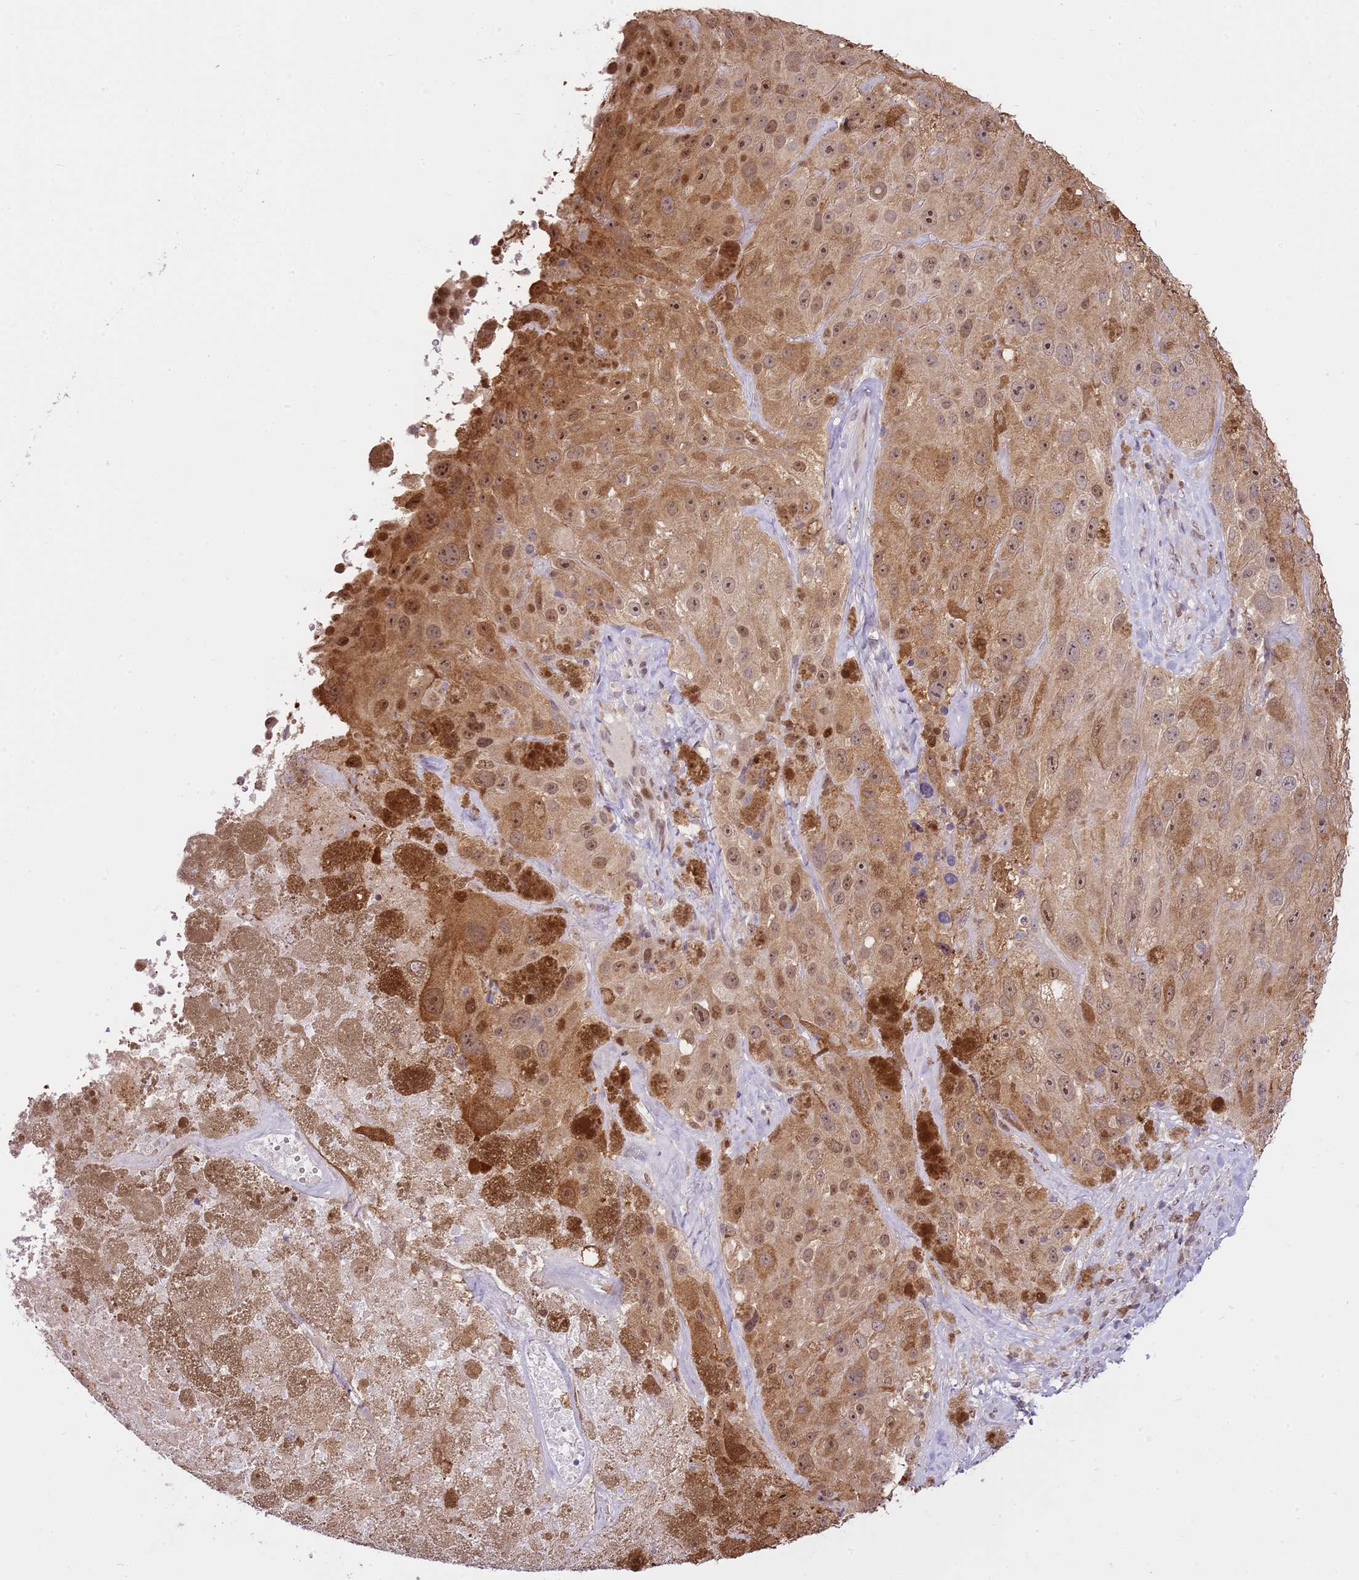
{"staining": {"intensity": "moderate", "quantity": ">75%", "location": "cytoplasmic/membranous,nuclear"}, "tissue": "melanoma", "cell_type": "Tumor cells", "image_type": "cancer", "snomed": [{"axis": "morphology", "description": "Malignant melanoma, Metastatic site"}, {"axis": "topography", "description": "Lymph node"}], "caption": "The image exhibits immunohistochemical staining of malignant melanoma (metastatic site). There is moderate cytoplasmic/membranous and nuclear expression is identified in about >75% of tumor cells. (DAB (3,3'-diaminobenzidine) IHC, brown staining for protein, blue staining for nuclei).", "gene": "RFK", "patient": {"sex": "male", "age": 62}}